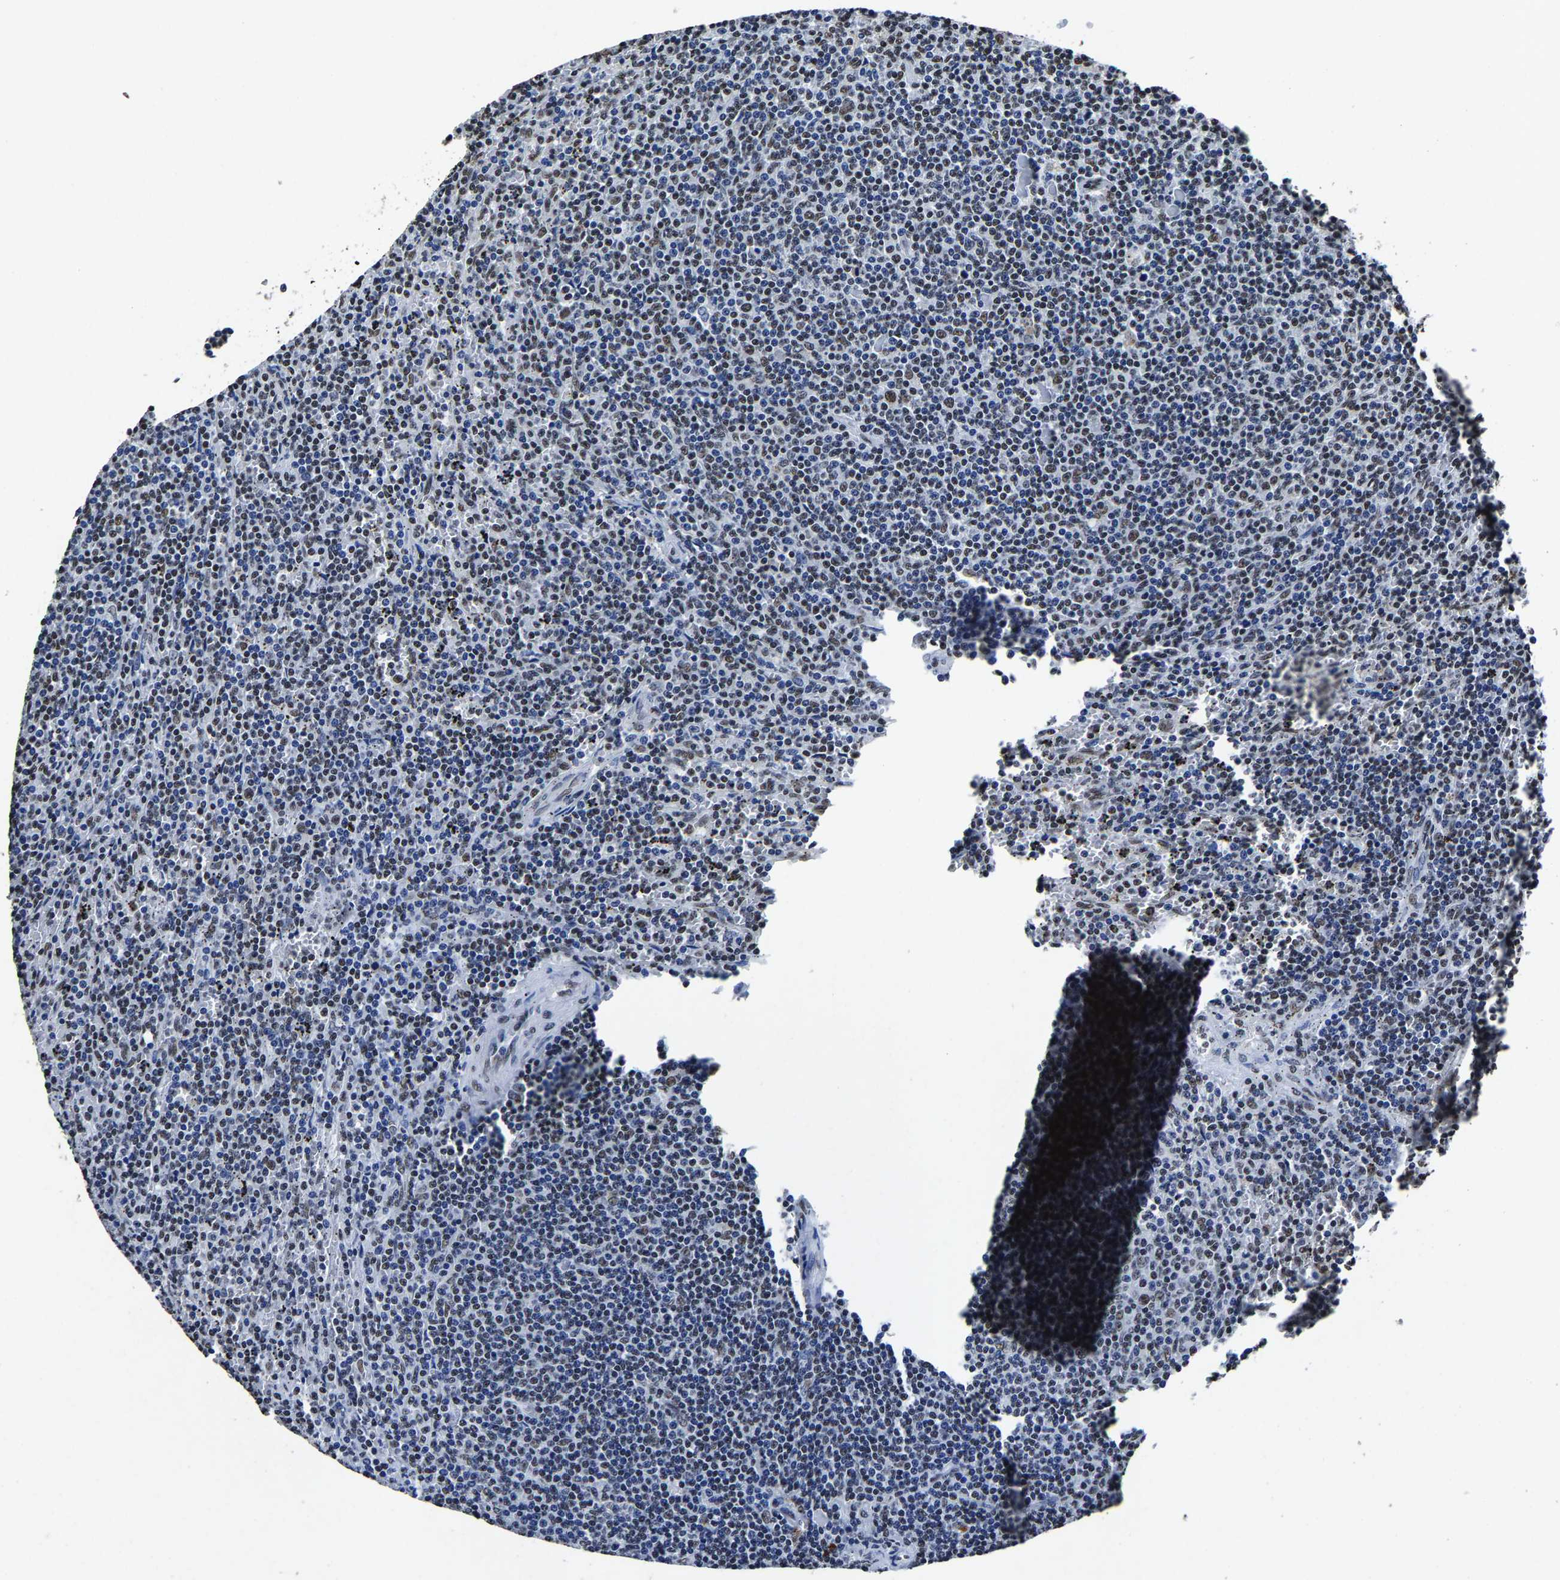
{"staining": {"intensity": "moderate", "quantity": "25%-75%", "location": "nuclear"}, "tissue": "lymphoma", "cell_type": "Tumor cells", "image_type": "cancer", "snomed": [{"axis": "morphology", "description": "Malignant lymphoma, non-Hodgkin's type, Low grade"}, {"axis": "topography", "description": "Spleen"}], "caption": "Protein expression analysis of human lymphoma reveals moderate nuclear positivity in approximately 25%-75% of tumor cells.", "gene": "RBM45", "patient": {"sex": "female", "age": 50}}